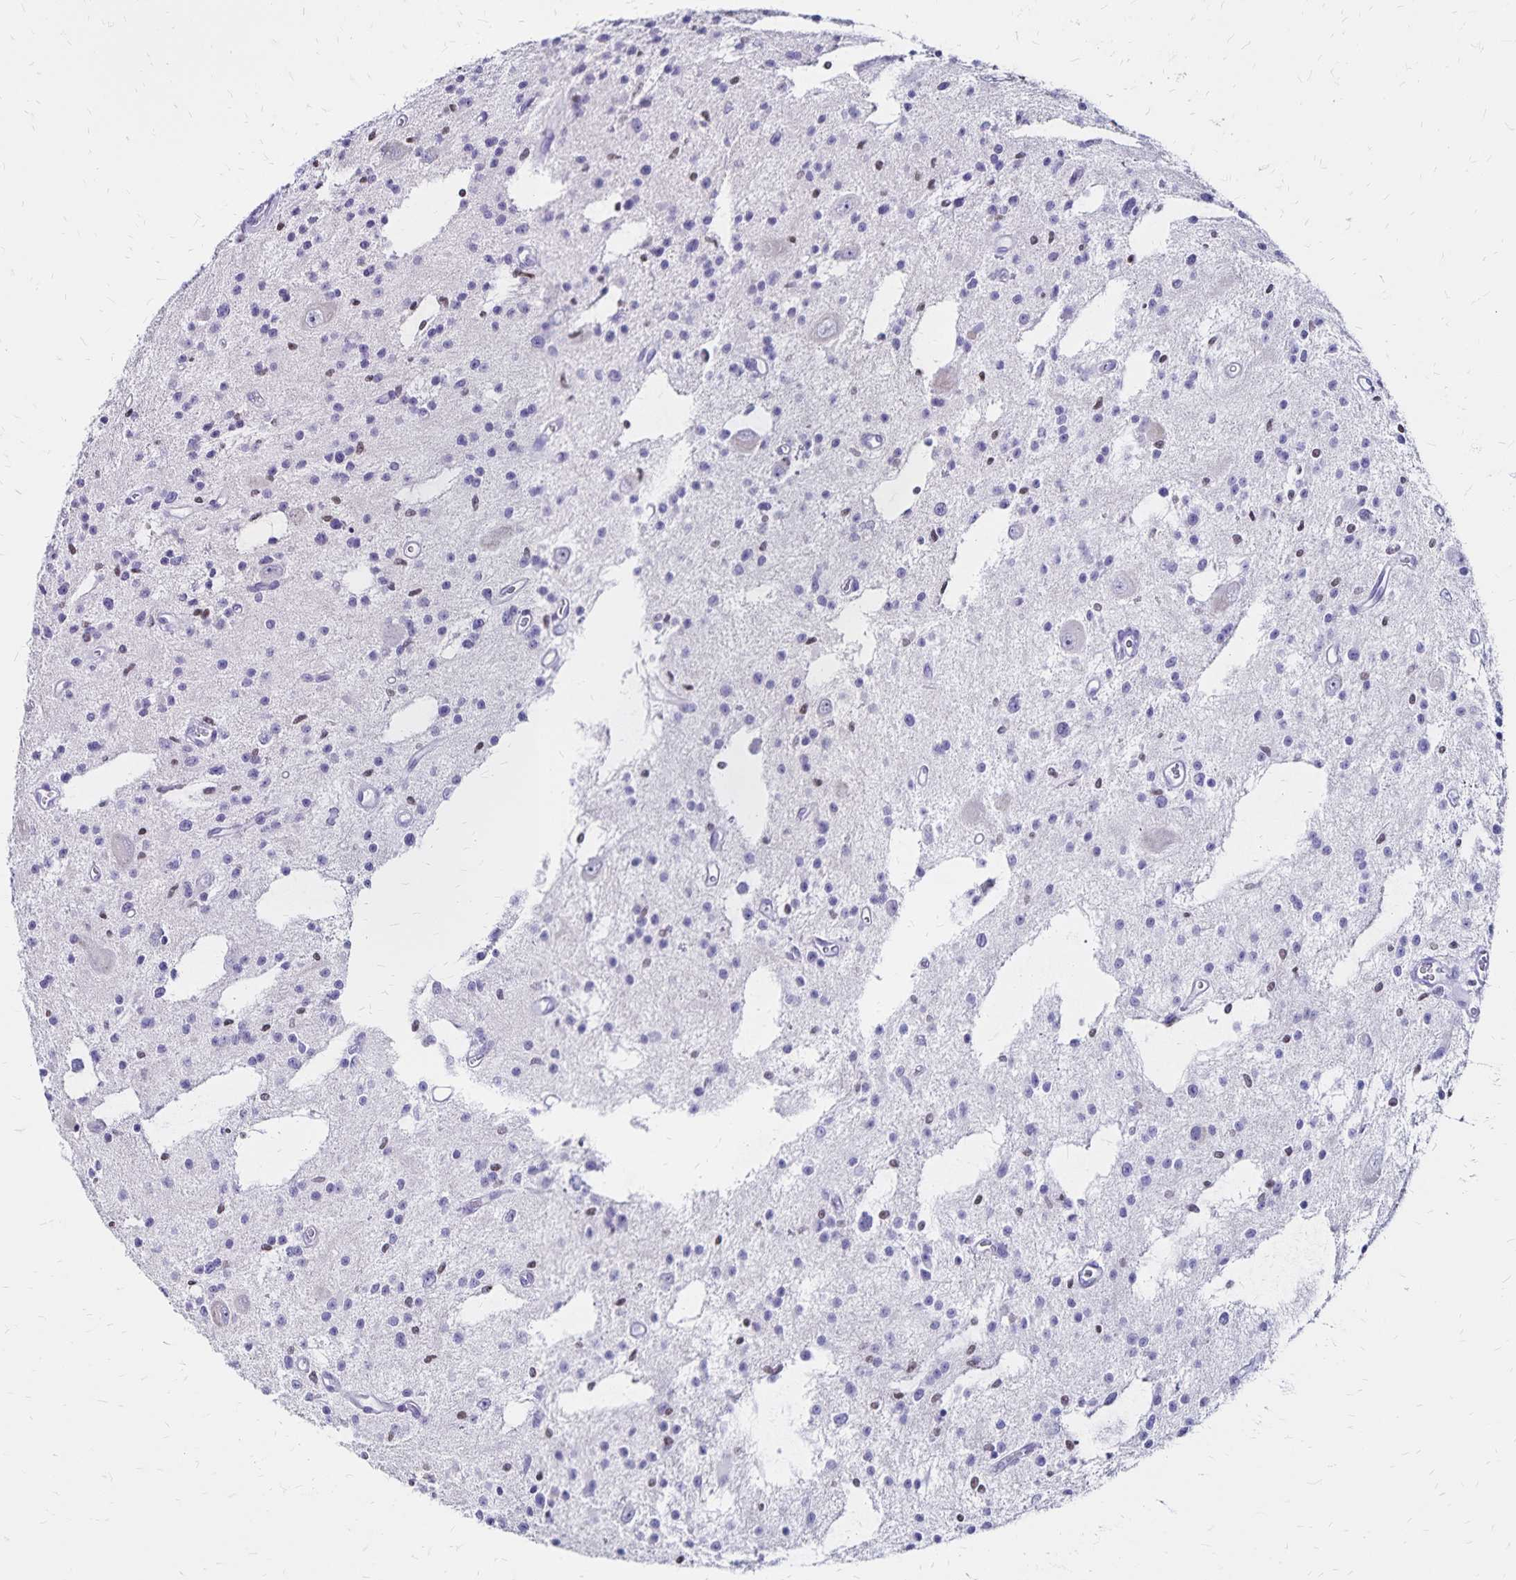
{"staining": {"intensity": "negative", "quantity": "none", "location": "none"}, "tissue": "glioma", "cell_type": "Tumor cells", "image_type": "cancer", "snomed": [{"axis": "morphology", "description": "Glioma, malignant, Low grade"}, {"axis": "topography", "description": "Brain"}], "caption": "DAB (3,3'-diaminobenzidine) immunohistochemical staining of glioma reveals no significant staining in tumor cells.", "gene": "IKZF1", "patient": {"sex": "male", "age": 43}}